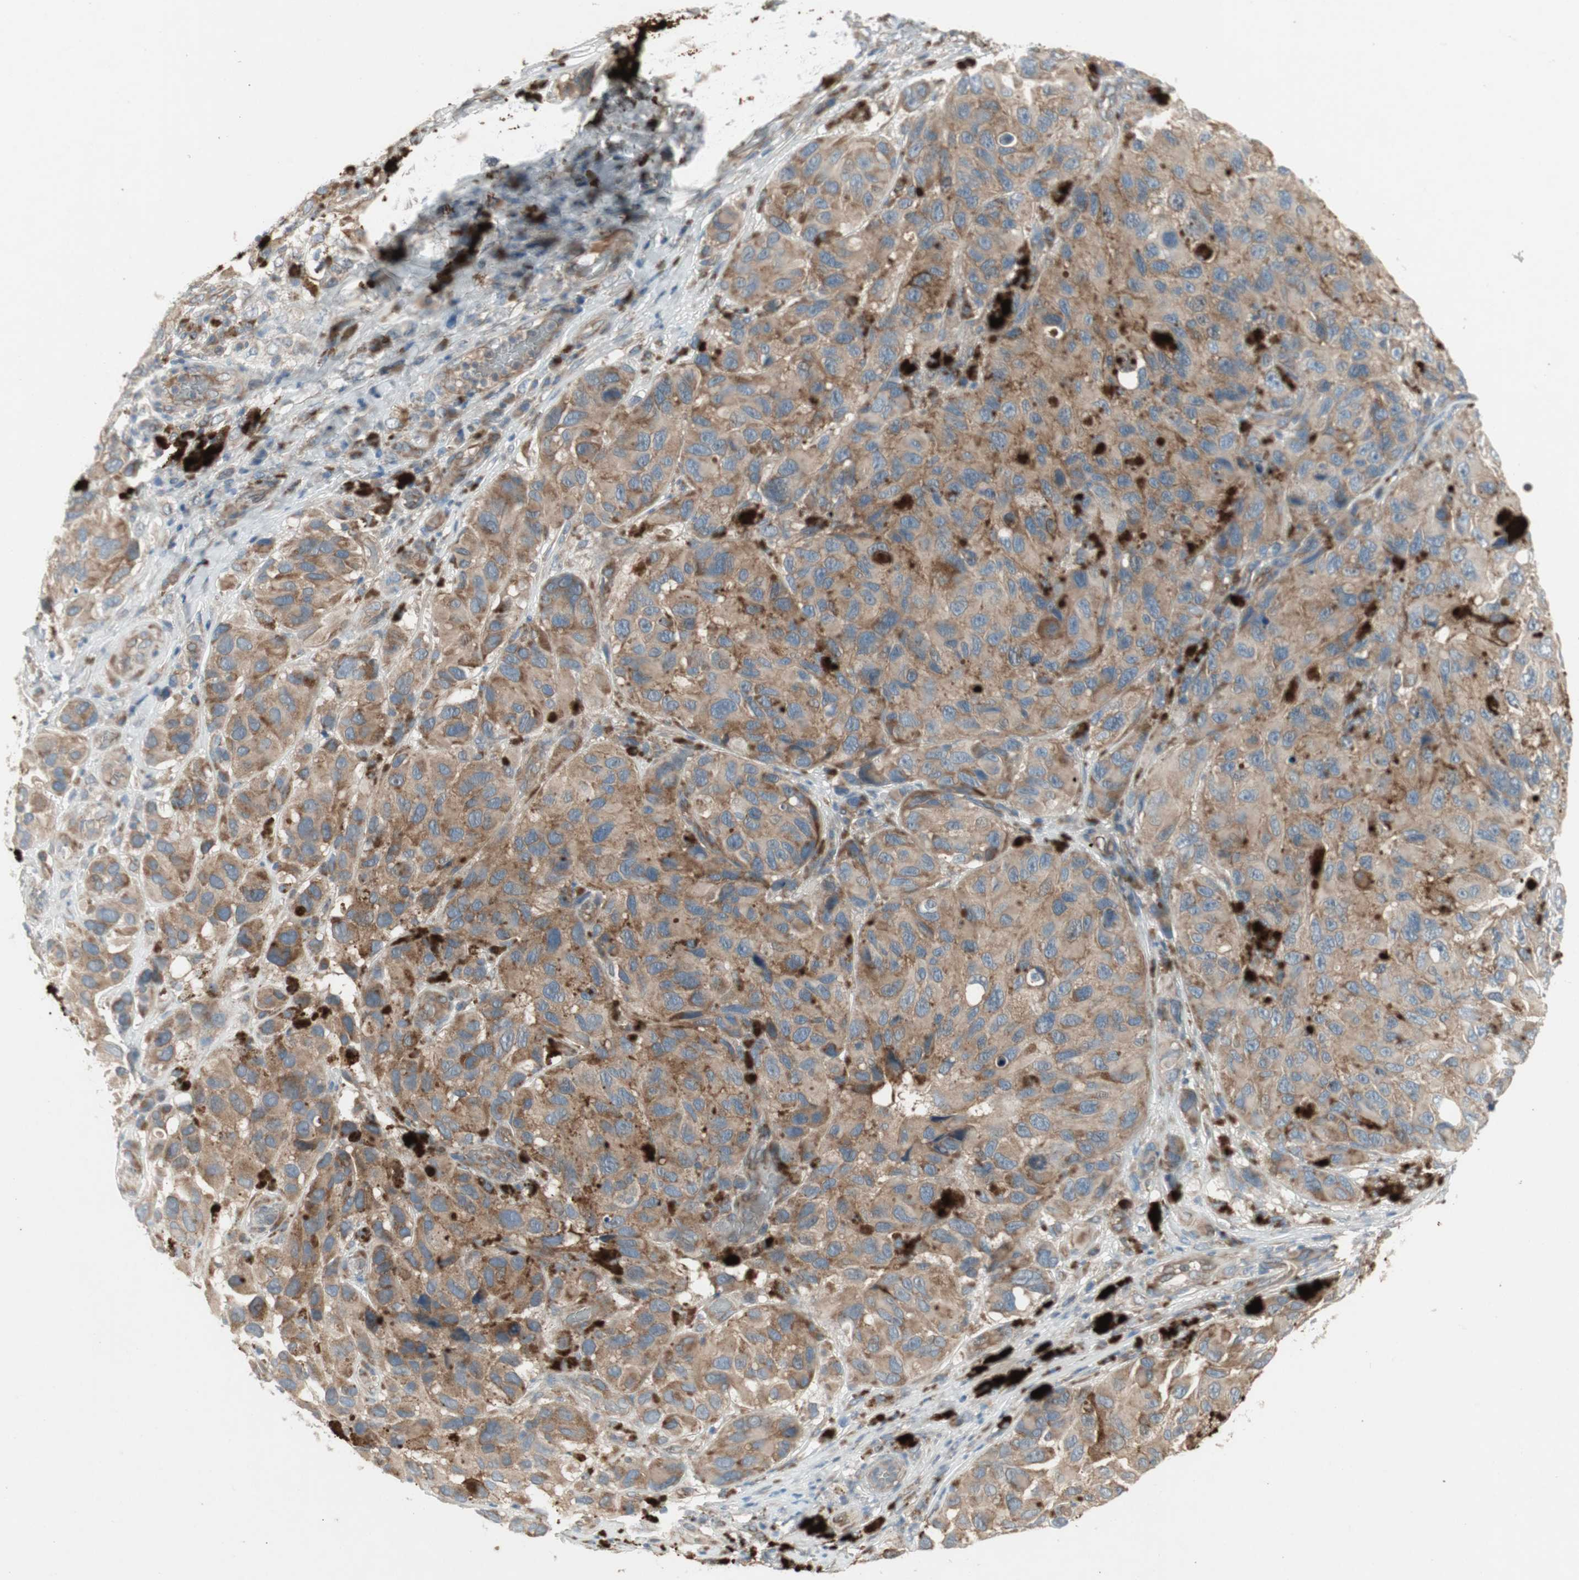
{"staining": {"intensity": "moderate", "quantity": ">75%", "location": "cytoplasmic/membranous"}, "tissue": "melanoma", "cell_type": "Tumor cells", "image_type": "cancer", "snomed": [{"axis": "morphology", "description": "Malignant melanoma, NOS"}, {"axis": "topography", "description": "Skin"}], "caption": "Immunohistochemical staining of melanoma reveals moderate cytoplasmic/membranous protein positivity in approximately >75% of tumor cells. (DAB (3,3'-diaminobenzidine) IHC with brightfield microscopy, high magnification).", "gene": "PANK2", "patient": {"sex": "female", "age": 73}}